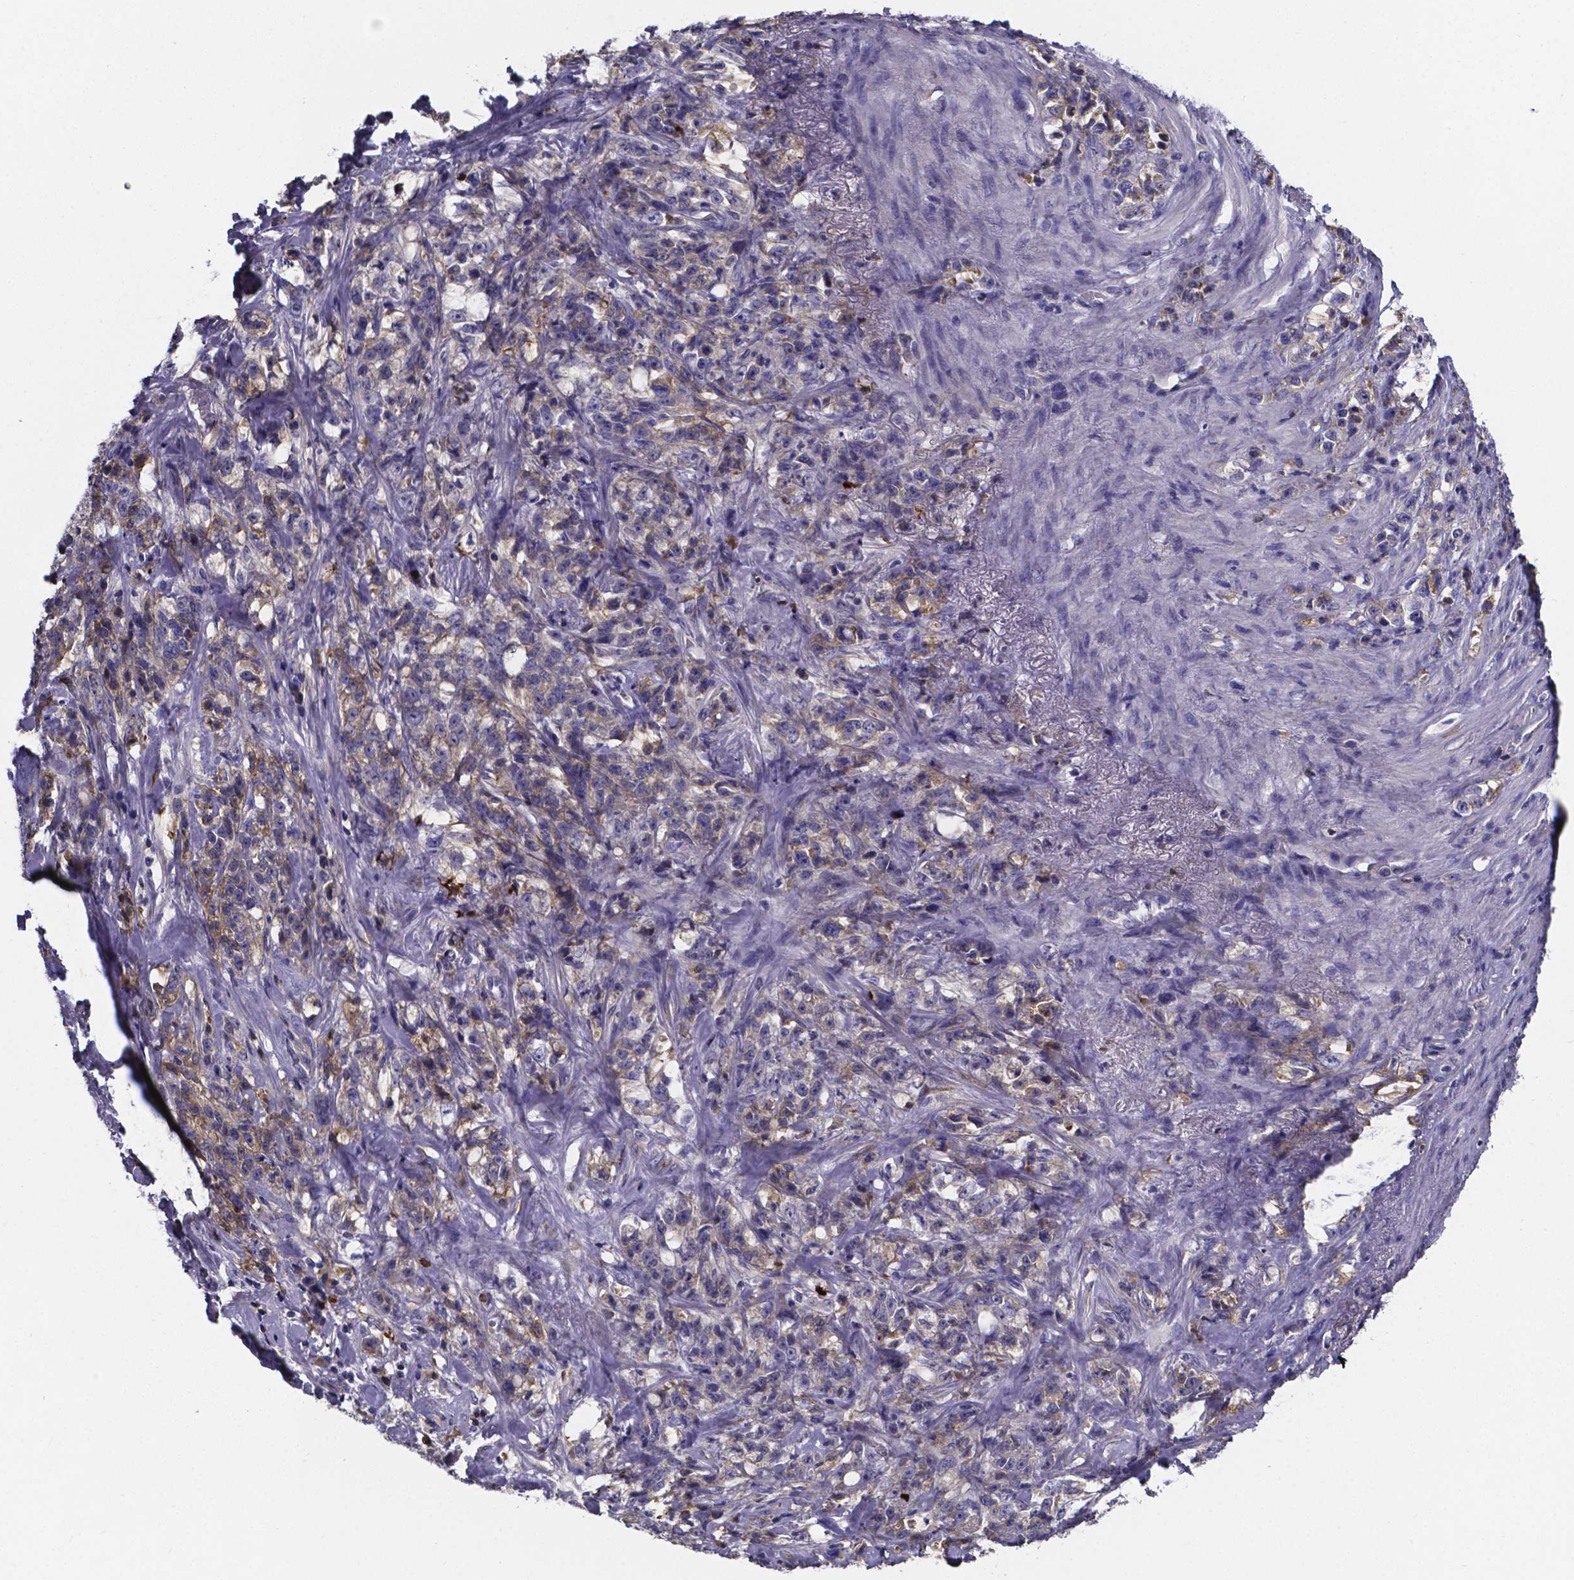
{"staining": {"intensity": "weak", "quantity": "25%-75%", "location": "cytoplasmic/membranous"}, "tissue": "stomach cancer", "cell_type": "Tumor cells", "image_type": "cancer", "snomed": [{"axis": "morphology", "description": "Adenocarcinoma, NOS"}, {"axis": "topography", "description": "Stomach, lower"}], "caption": "Protein staining displays weak cytoplasmic/membranous staining in approximately 25%-75% of tumor cells in adenocarcinoma (stomach).", "gene": "SFRP4", "patient": {"sex": "male", "age": 88}}